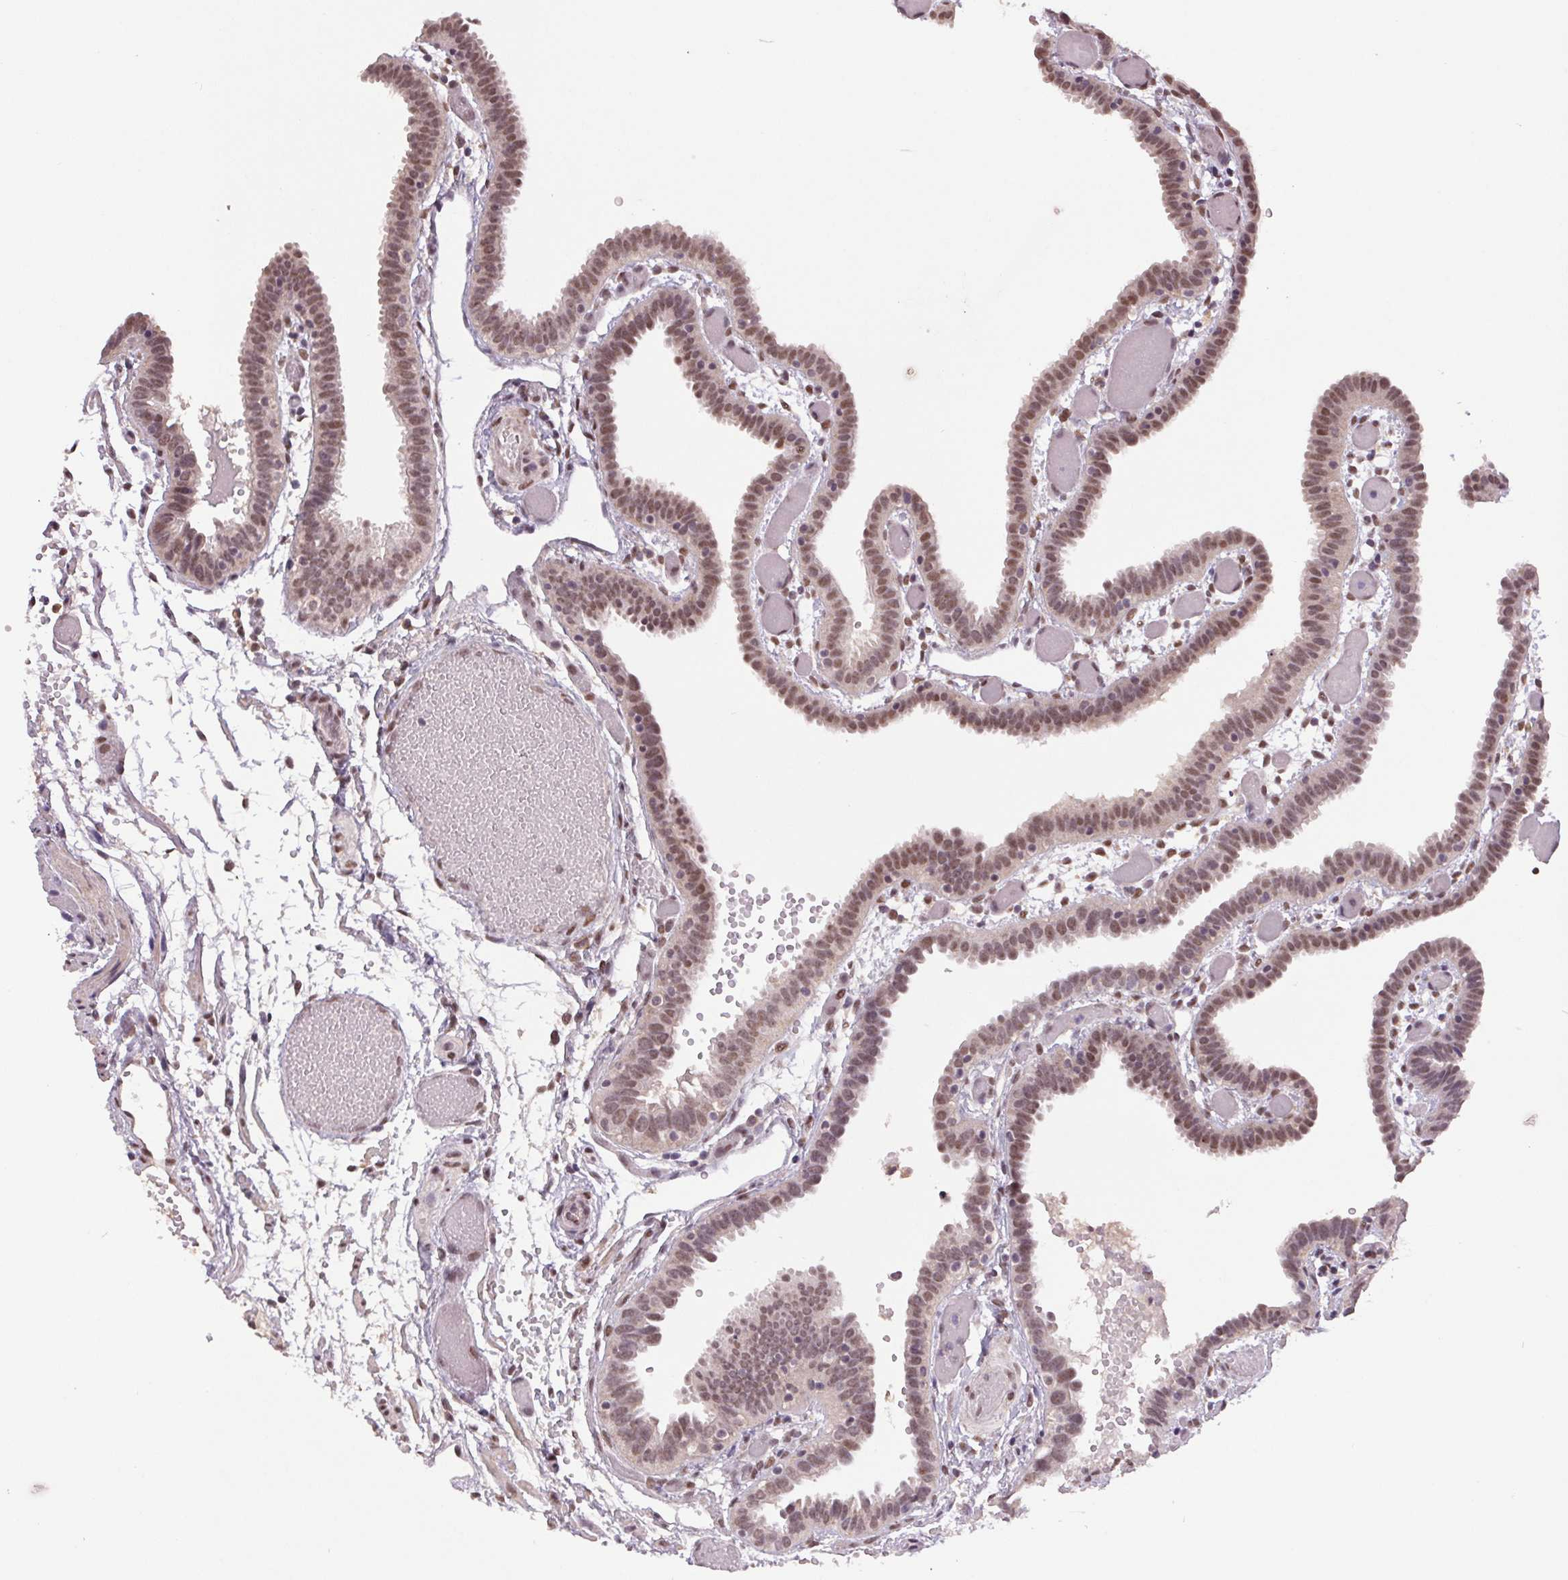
{"staining": {"intensity": "moderate", "quantity": ">75%", "location": "nuclear"}, "tissue": "fallopian tube", "cell_type": "Glandular cells", "image_type": "normal", "snomed": [{"axis": "morphology", "description": "Normal tissue, NOS"}, {"axis": "topography", "description": "Fallopian tube"}], "caption": "The photomicrograph reveals immunohistochemical staining of benign fallopian tube. There is moderate nuclear expression is present in about >75% of glandular cells. (IHC, brightfield microscopy, high magnification).", "gene": "ZBTB4", "patient": {"sex": "female", "age": 37}}